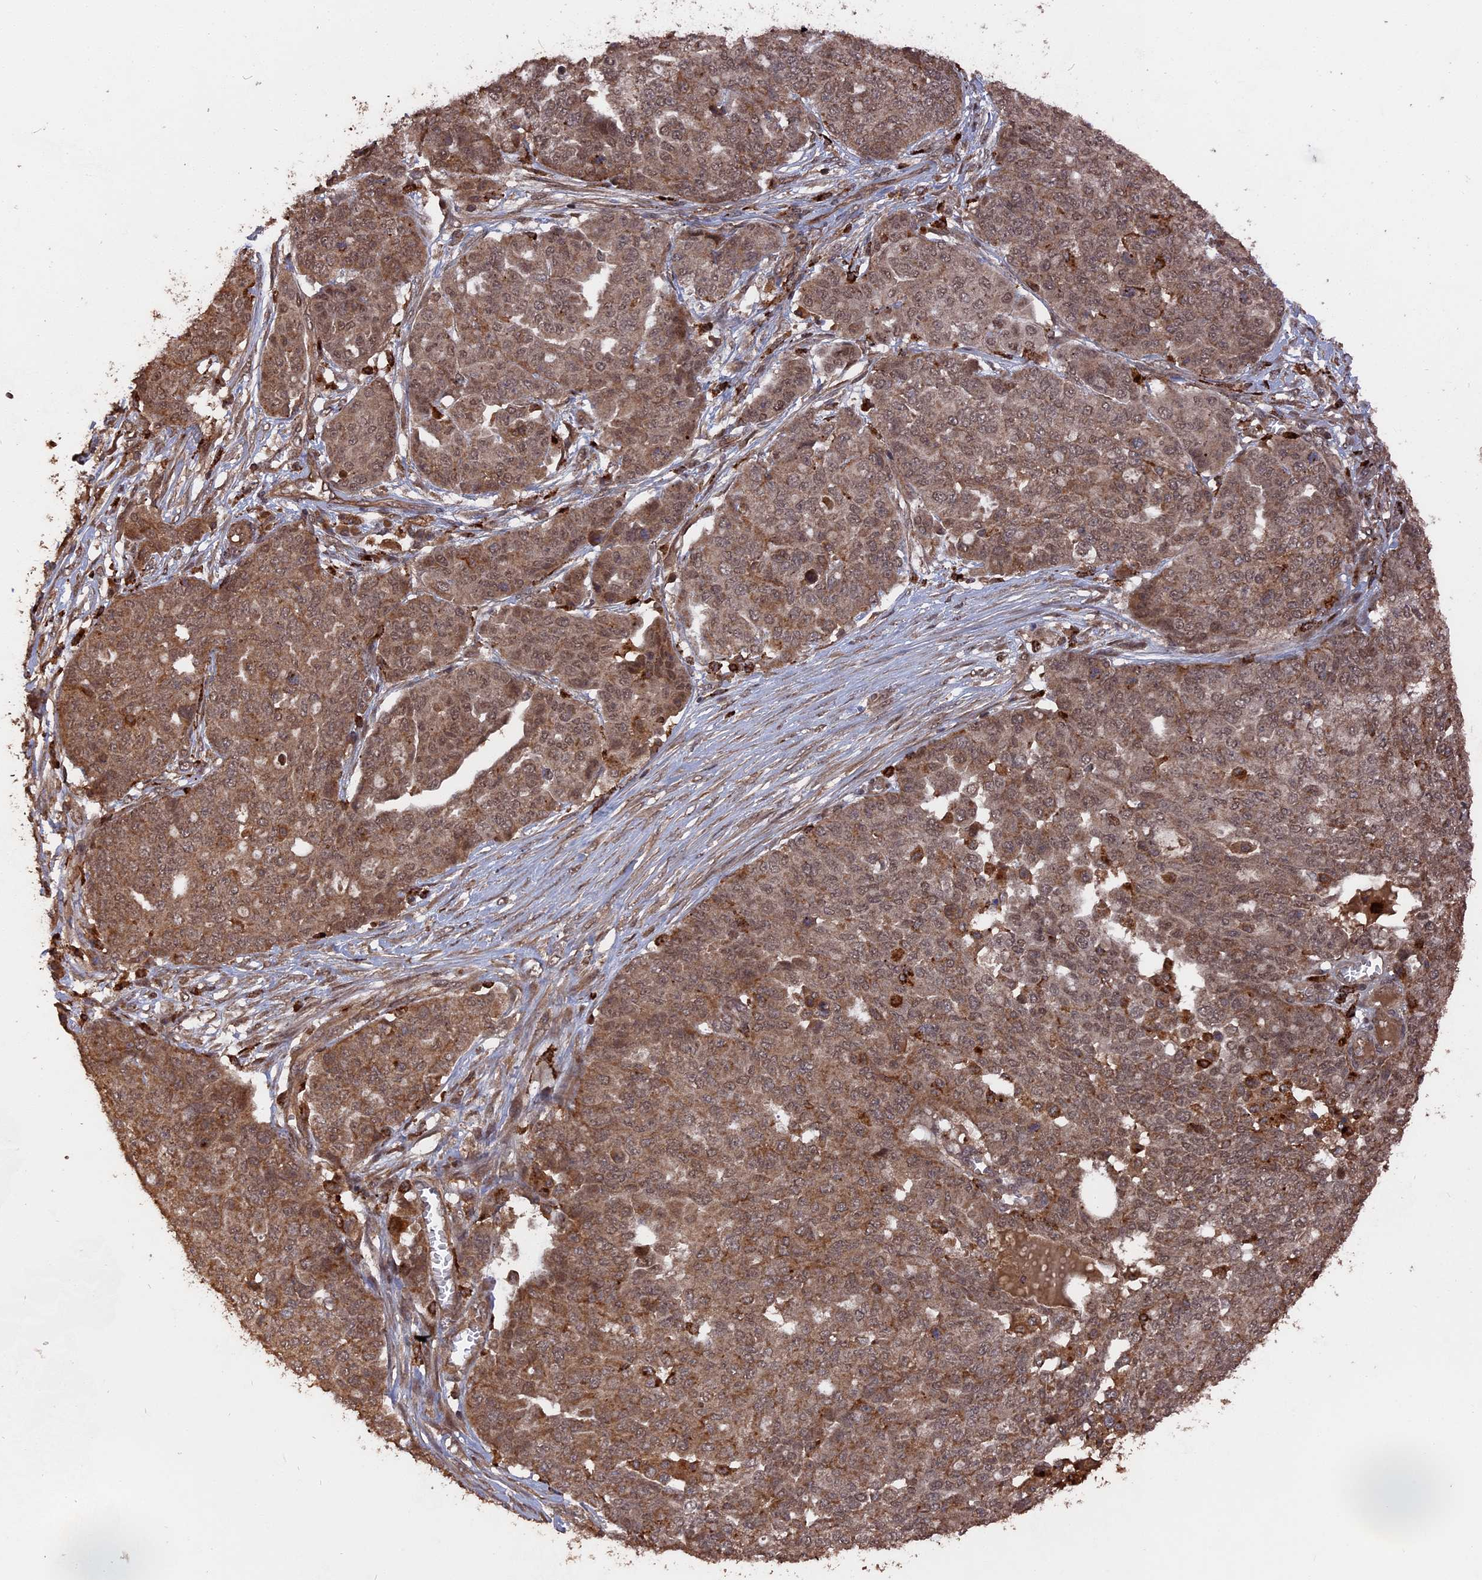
{"staining": {"intensity": "moderate", "quantity": ">75%", "location": "cytoplasmic/membranous,nuclear"}, "tissue": "ovarian cancer", "cell_type": "Tumor cells", "image_type": "cancer", "snomed": [{"axis": "morphology", "description": "Cystadenocarcinoma, serous, NOS"}, {"axis": "topography", "description": "Soft tissue"}, {"axis": "topography", "description": "Ovary"}], "caption": "The immunohistochemical stain highlights moderate cytoplasmic/membranous and nuclear positivity in tumor cells of ovarian cancer tissue.", "gene": "TELO2", "patient": {"sex": "female", "age": 57}}